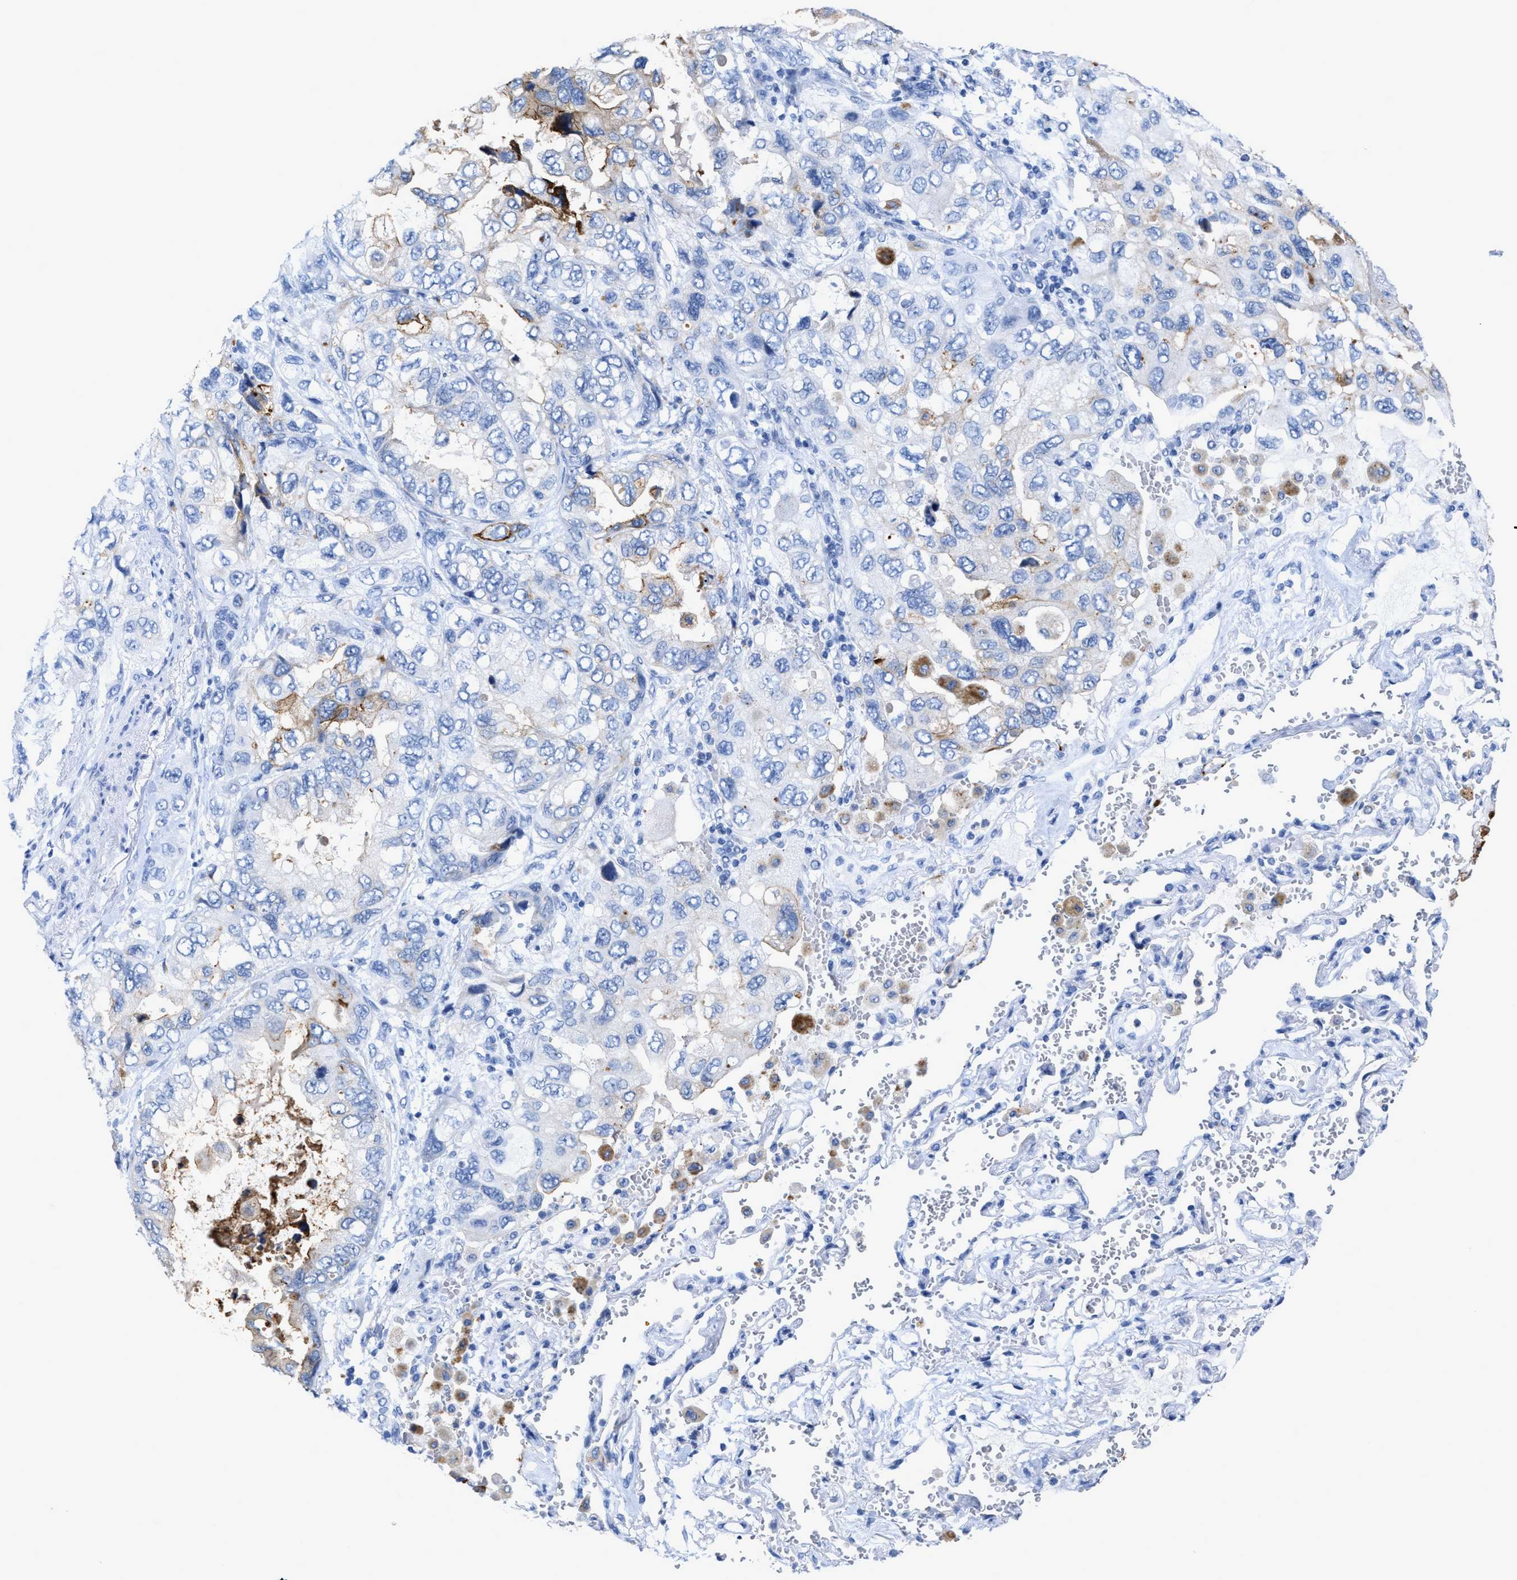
{"staining": {"intensity": "moderate", "quantity": "<25%", "location": "cytoplasmic/membranous"}, "tissue": "lung cancer", "cell_type": "Tumor cells", "image_type": "cancer", "snomed": [{"axis": "morphology", "description": "Squamous cell carcinoma, NOS"}, {"axis": "topography", "description": "Lung"}], "caption": "This is a photomicrograph of immunohistochemistry (IHC) staining of squamous cell carcinoma (lung), which shows moderate expression in the cytoplasmic/membranous of tumor cells.", "gene": "CEACAM5", "patient": {"sex": "female", "age": 73}}